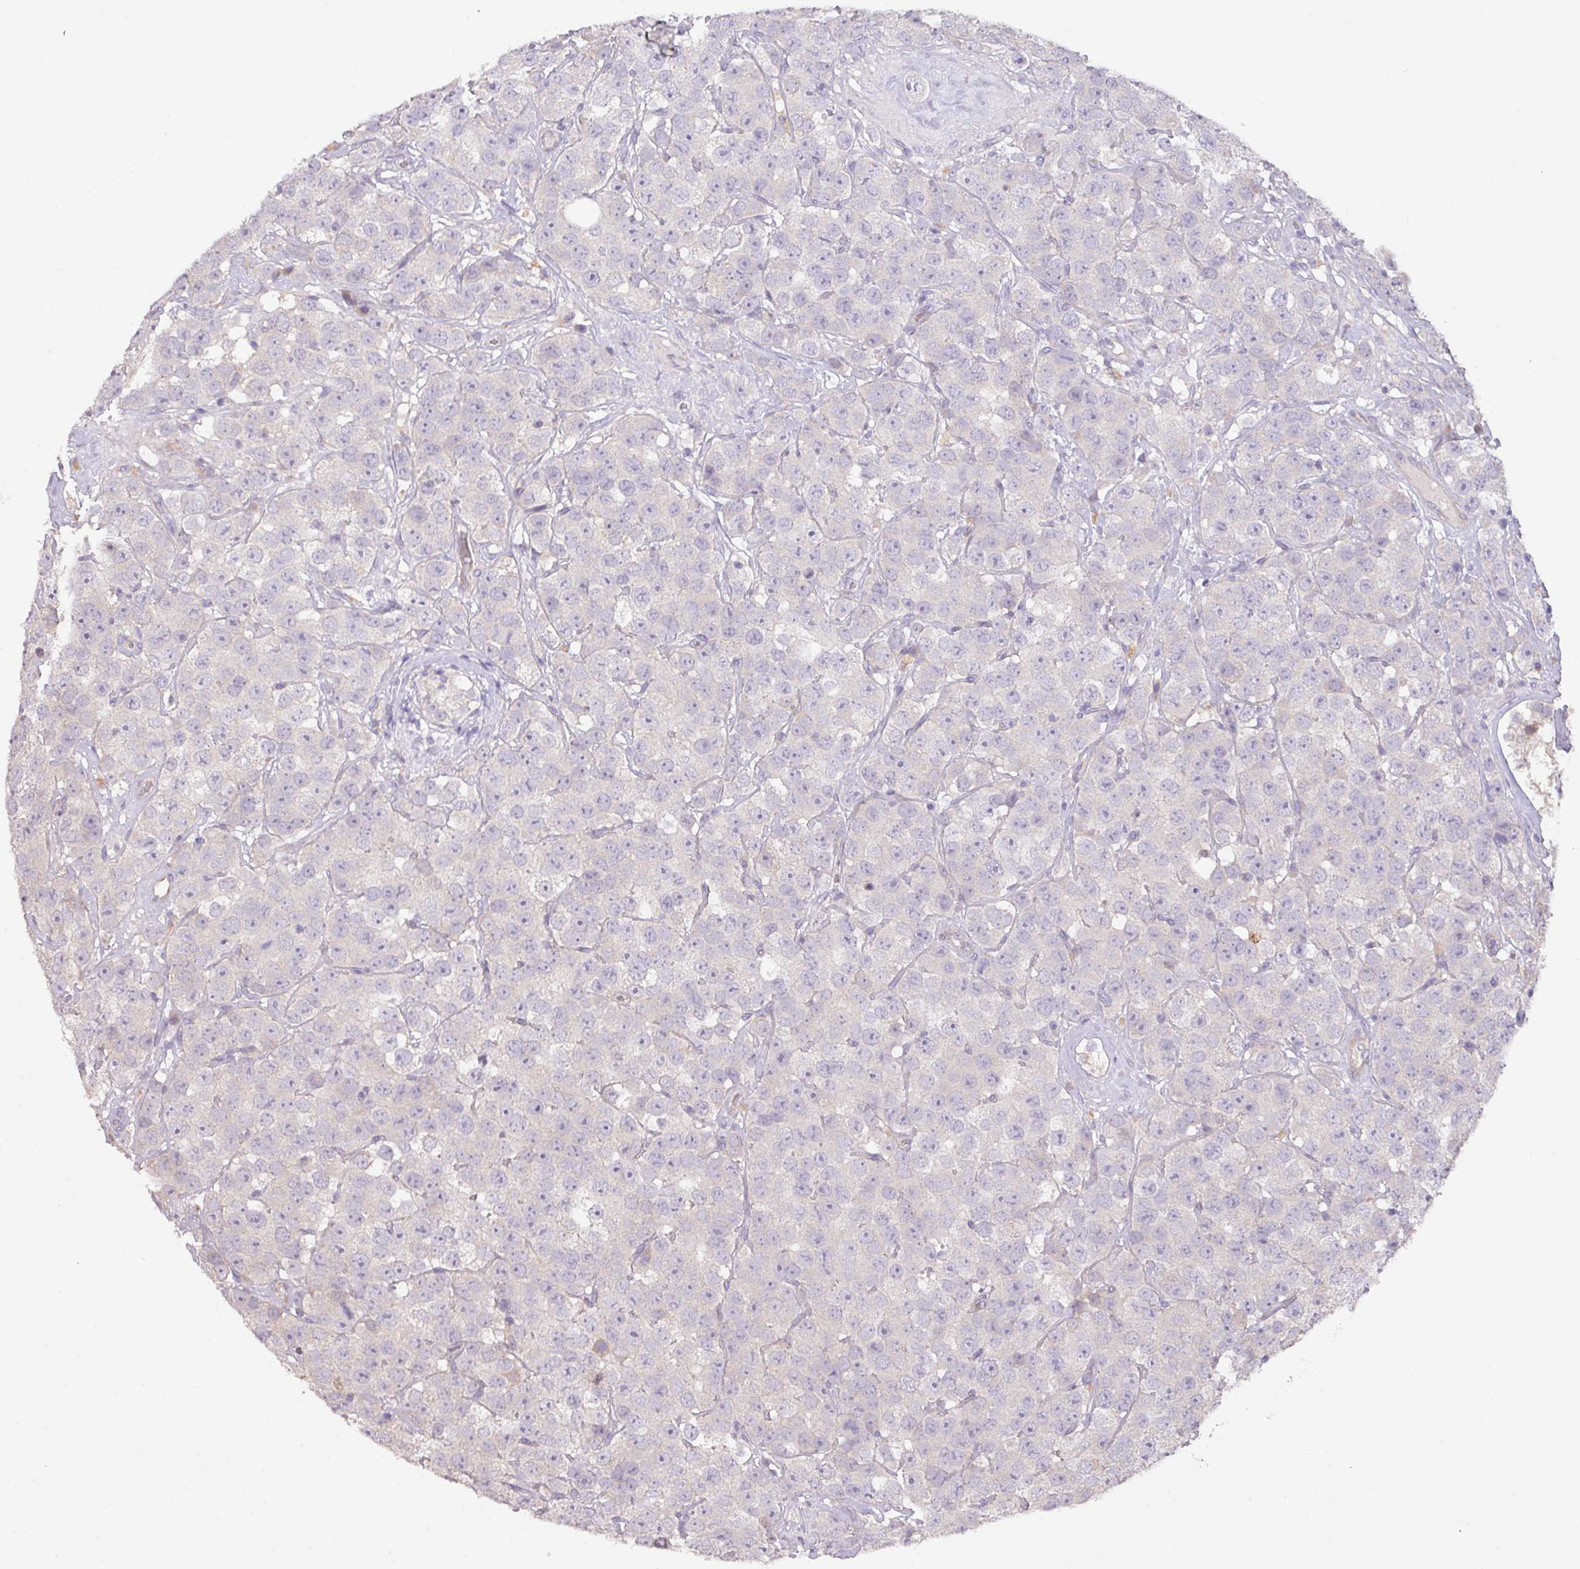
{"staining": {"intensity": "negative", "quantity": "none", "location": "none"}, "tissue": "testis cancer", "cell_type": "Tumor cells", "image_type": "cancer", "snomed": [{"axis": "morphology", "description": "Seminoma, NOS"}, {"axis": "topography", "description": "Testis"}], "caption": "The IHC micrograph has no significant positivity in tumor cells of testis cancer (seminoma) tissue.", "gene": "PRADC1", "patient": {"sex": "male", "age": 28}}